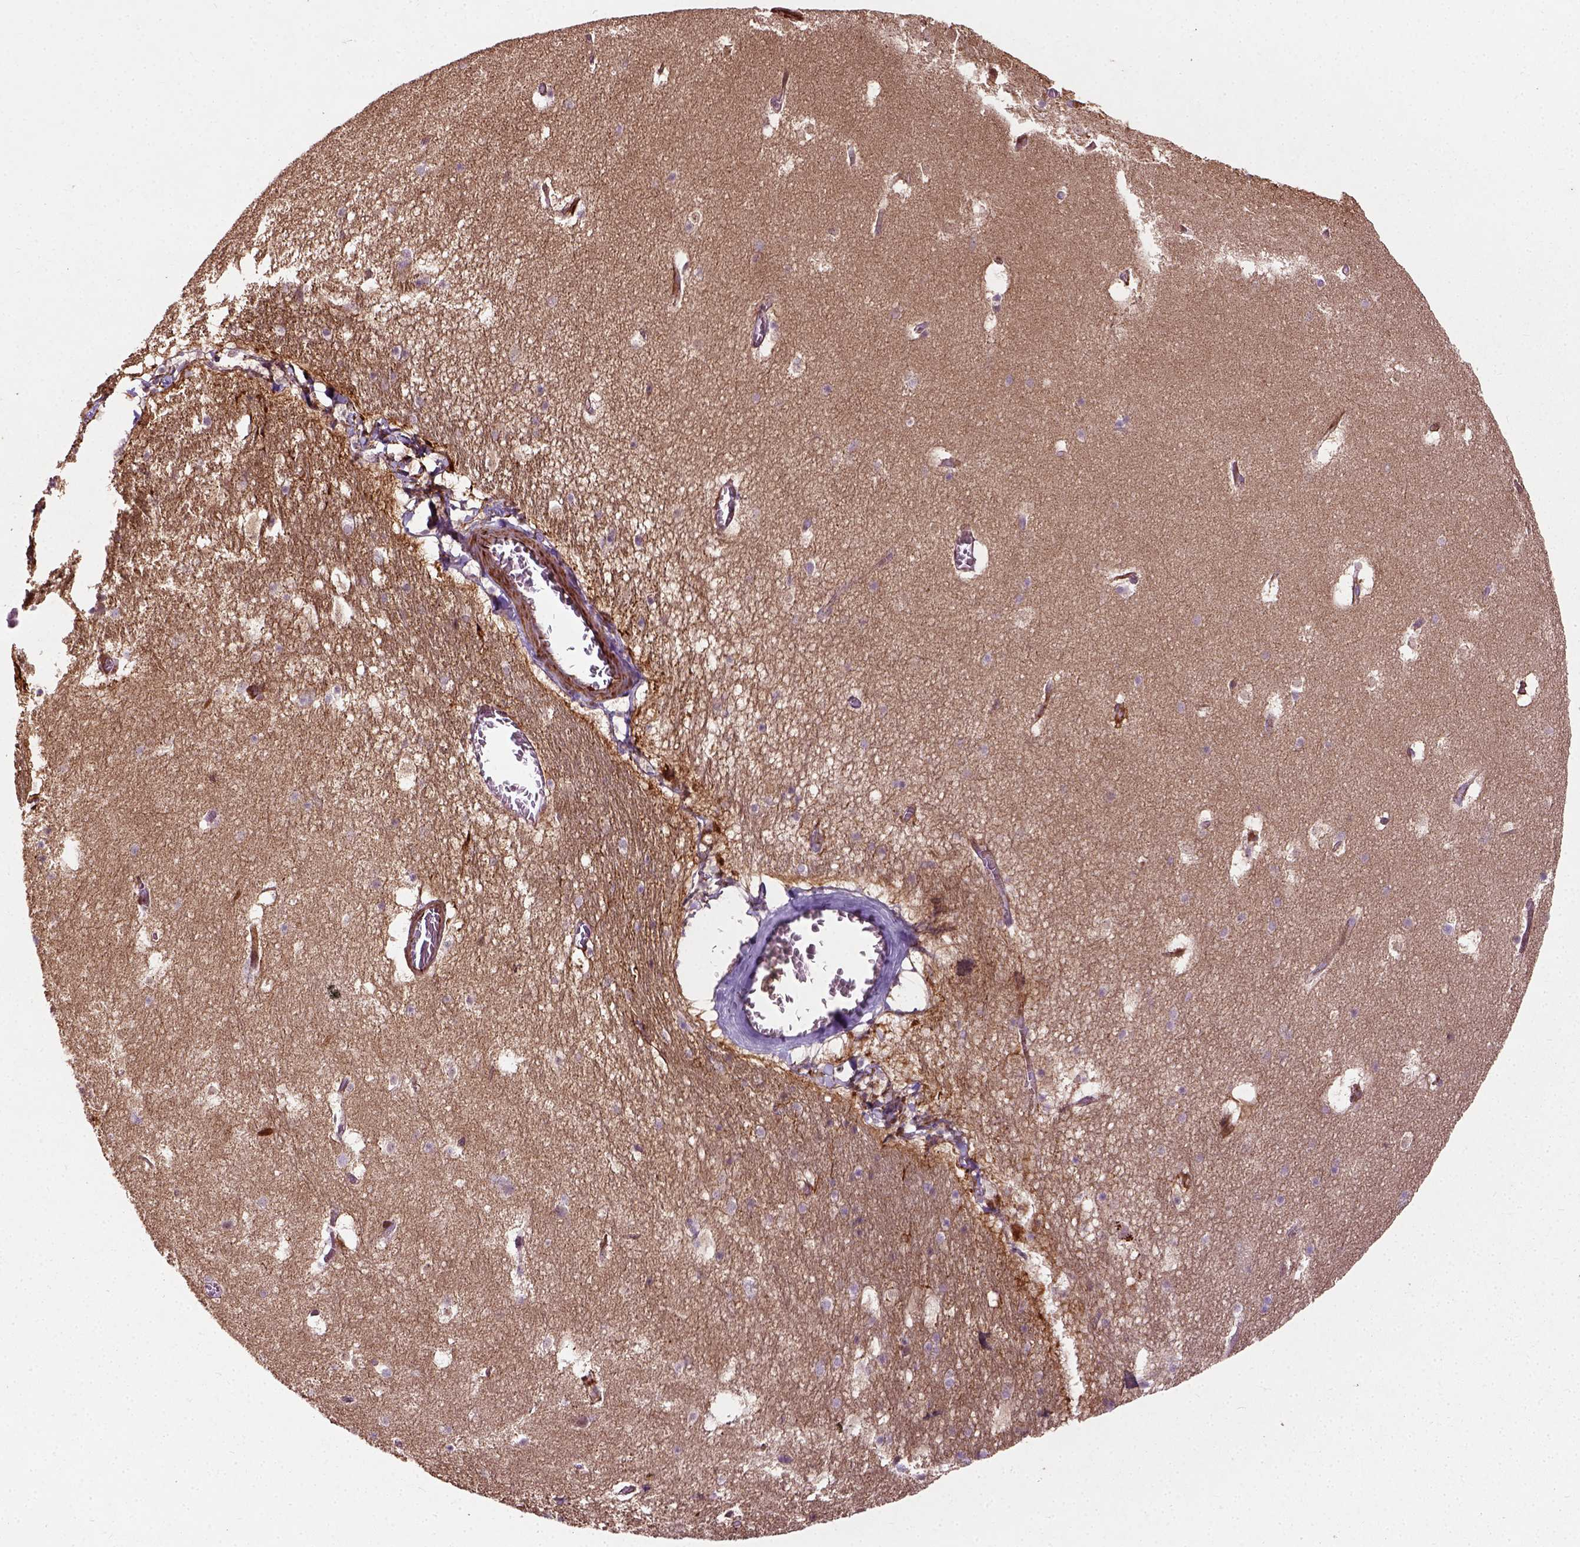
{"staining": {"intensity": "negative", "quantity": "none", "location": "none"}, "tissue": "hippocampus", "cell_type": "Glial cells", "image_type": "normal", "snomed": [{"axis": "morphology", "description": "Normal tissue, NOS"}, {"axis": "topography", "description": "Hippocampus"}], "caption": "A high-resolution micrograph shows immunohistochemistry (IHC) staining of benign hippocampus, which exhibits no significant expression in glial cells.", "gene": "PKP3", "patient": {"sex": "male", "age": 45}}